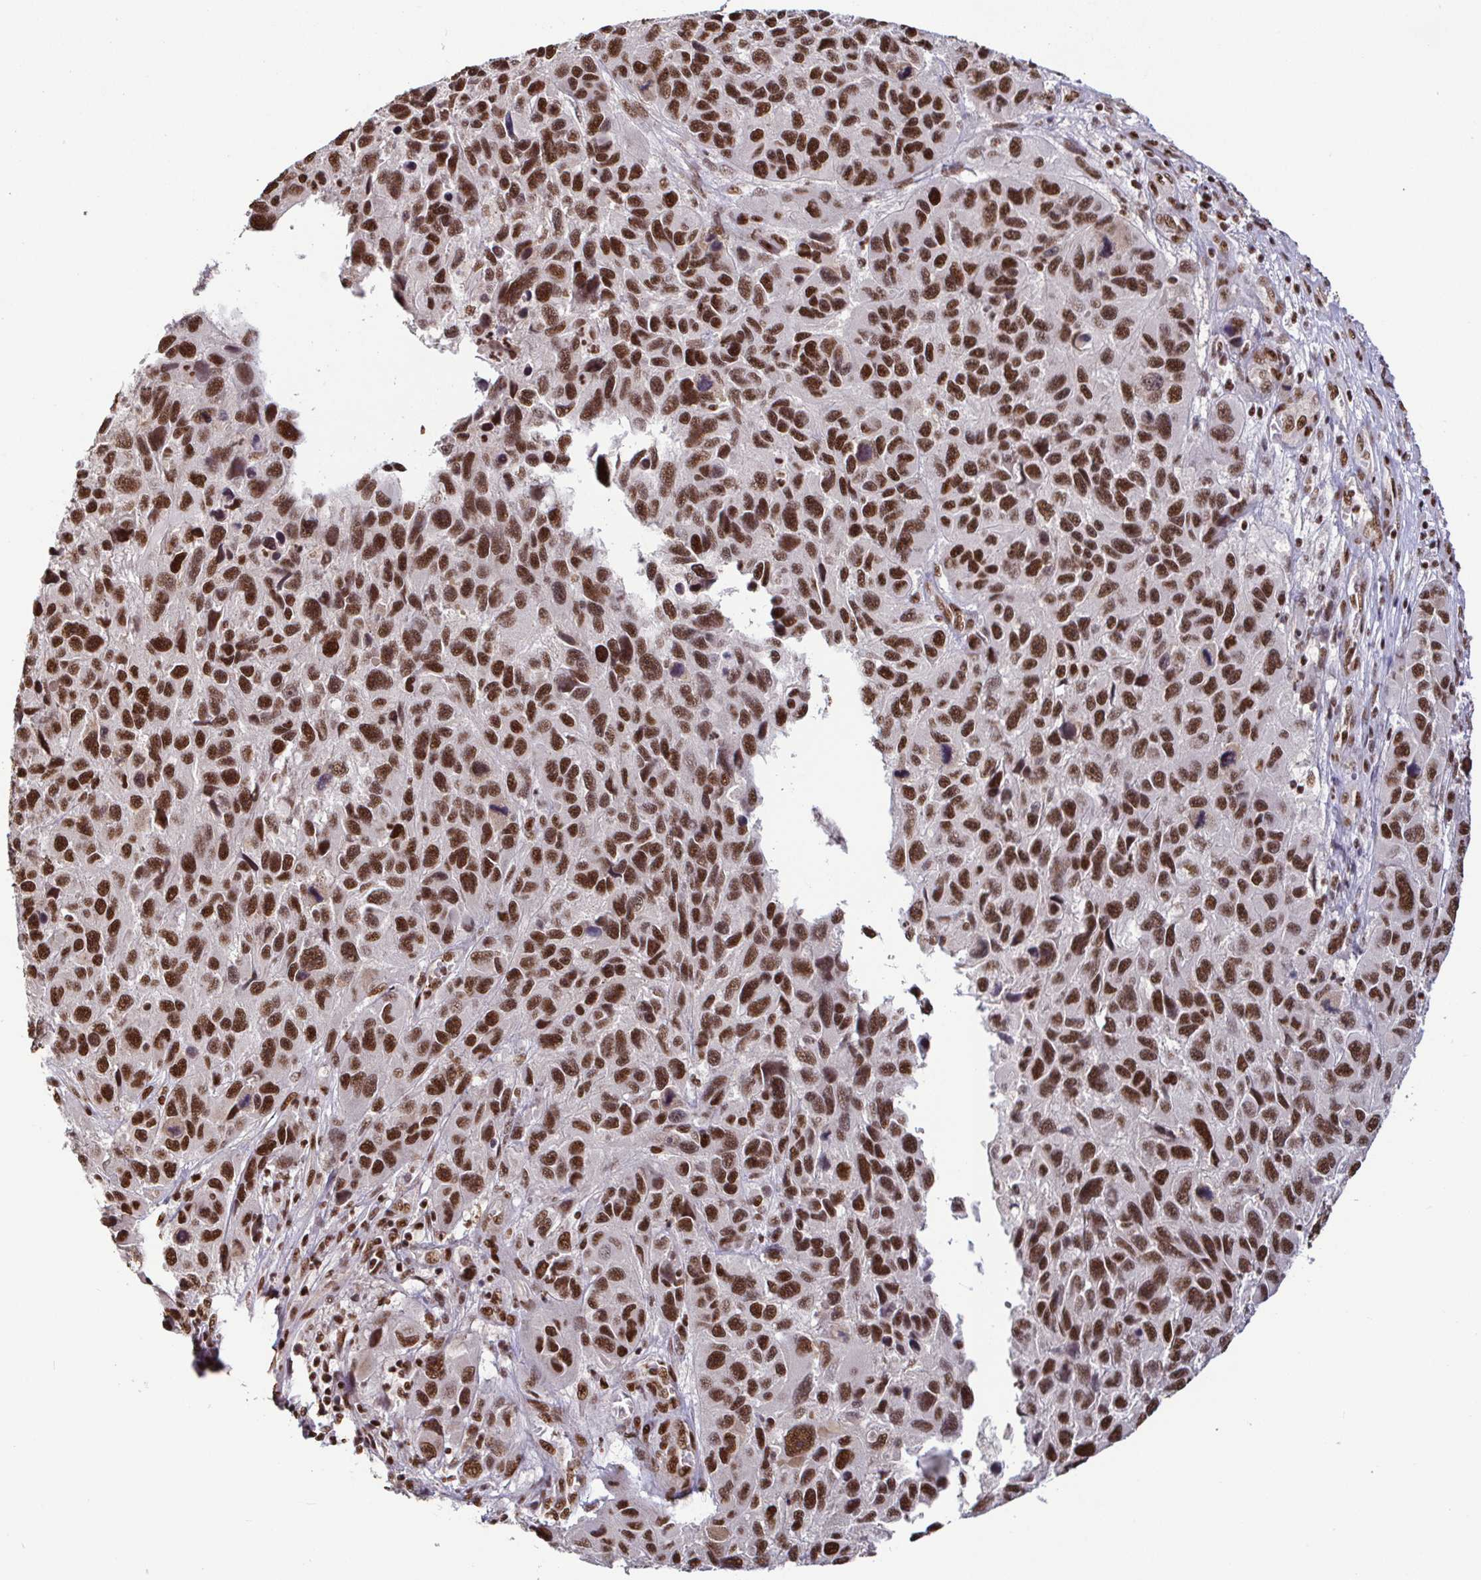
{"staining": {"intensity": "strong", "quantity": ">75%", "location": "nuclear"}, "tissue": "melanoma", "cell_type": "Tumor cells", "image_type": "cancer", "snomed": [{"axis": "morphology", "description": "Malignant melanoma, NOS"}, {"axis": "topography", "description": "Skin"}], "caption": "Strong nuclear staining is present in approximately >75% of tumor cells in malignant melanoma. Nuclei are stained in blue.", "gene": "SP3", "patient": {"sex": "male", "age": 53}}